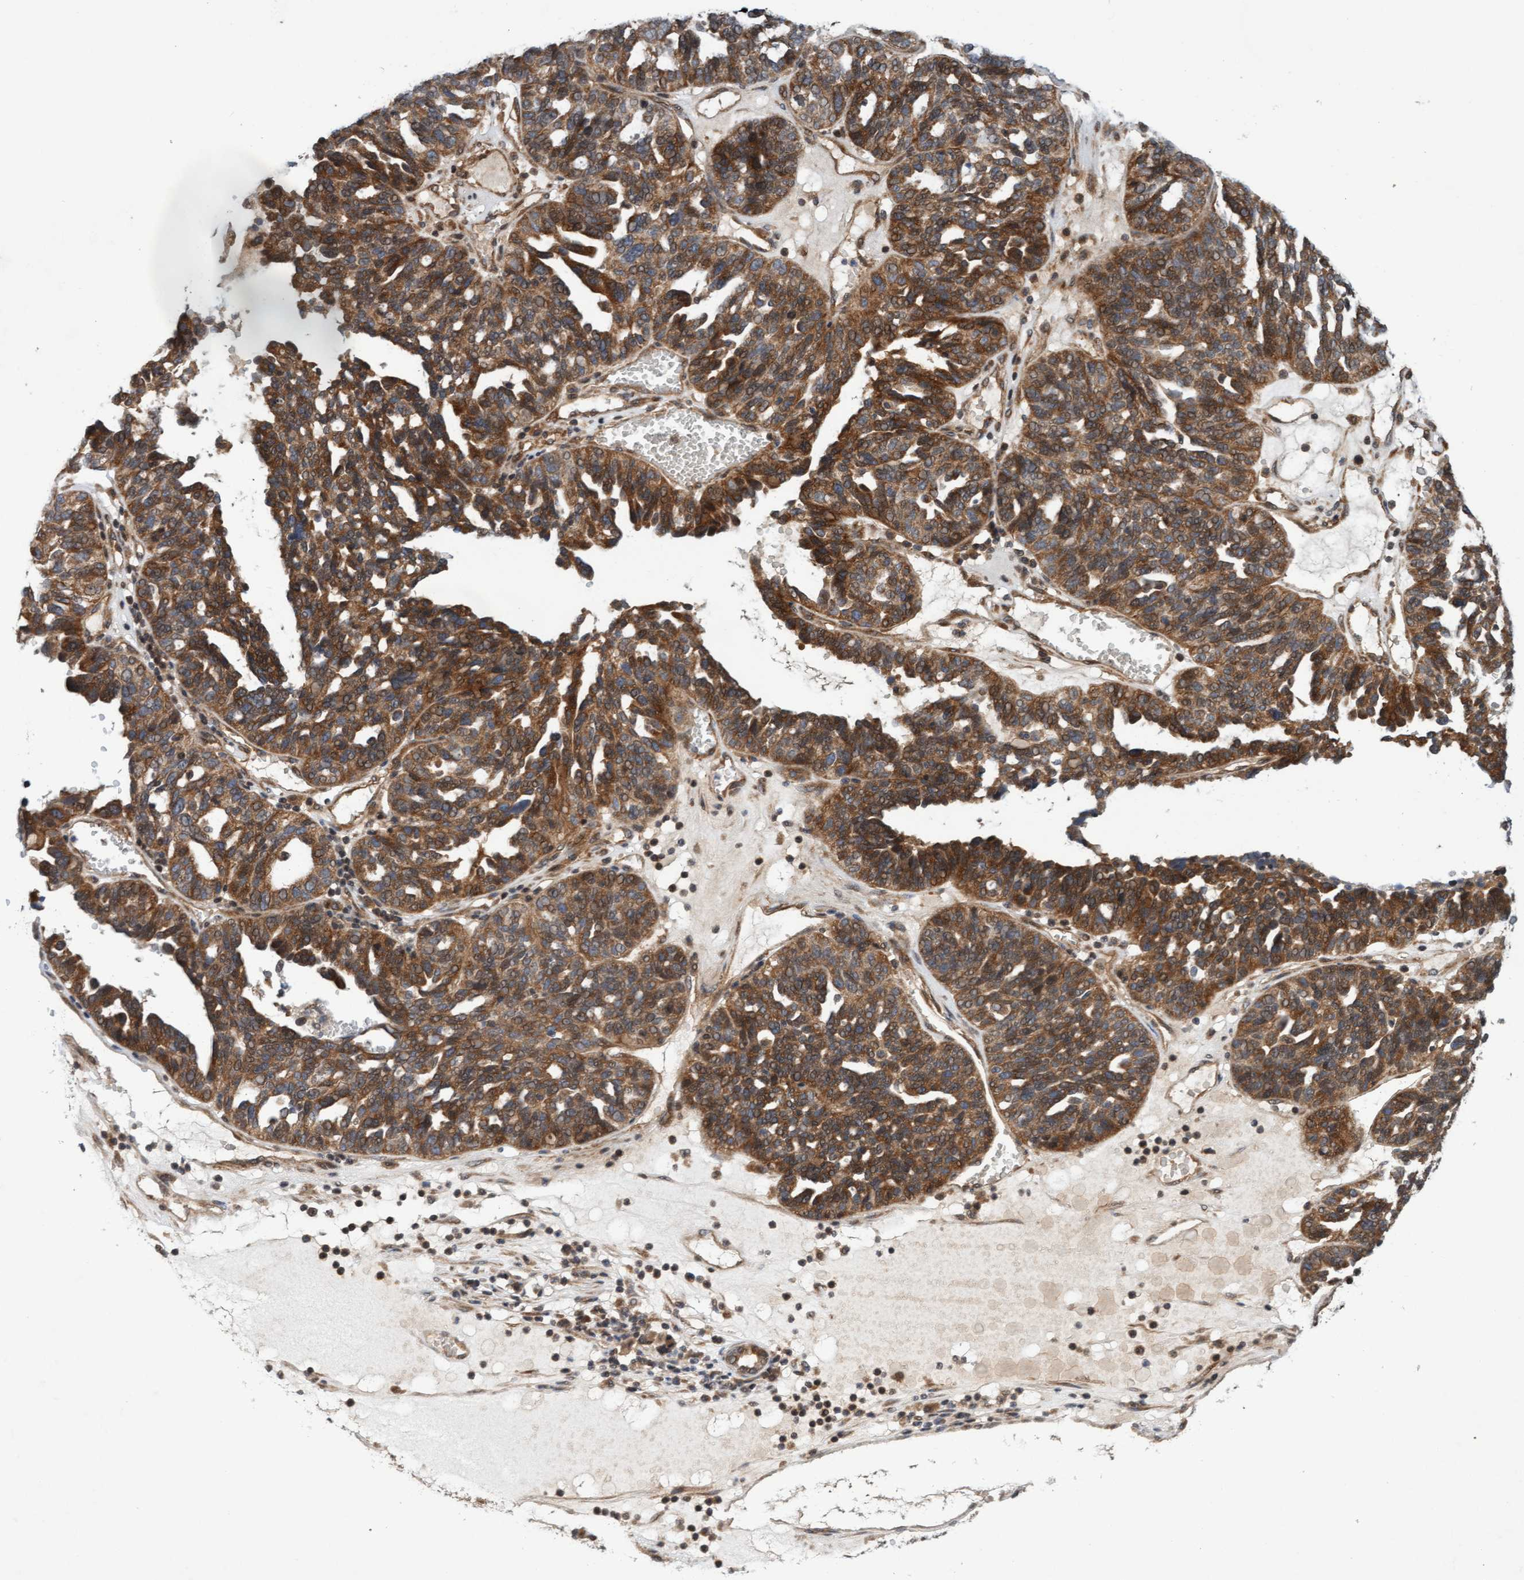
{"staining": {"intensity": "moderate", "quantity": ">75%", "location": "cytoplasmic/membranous"}, "tissue": "ovarian cancer", "cell_type": "Tumor cells", "image_type": "cancer", "snomed": [{"axis": "morphology", "description": "Cystadenocarcinoma, serous, NOS"}, {"axis": "topography", "description": "Ovary"}], "caption": "Serous cystadenocarcinoma (ovarian) stained for a protein reveals moderate cytoplasmic/membranous positivity in tumor cells.", "gene": "MLXIP", "patient": {"sex": "female", "age": 59}}